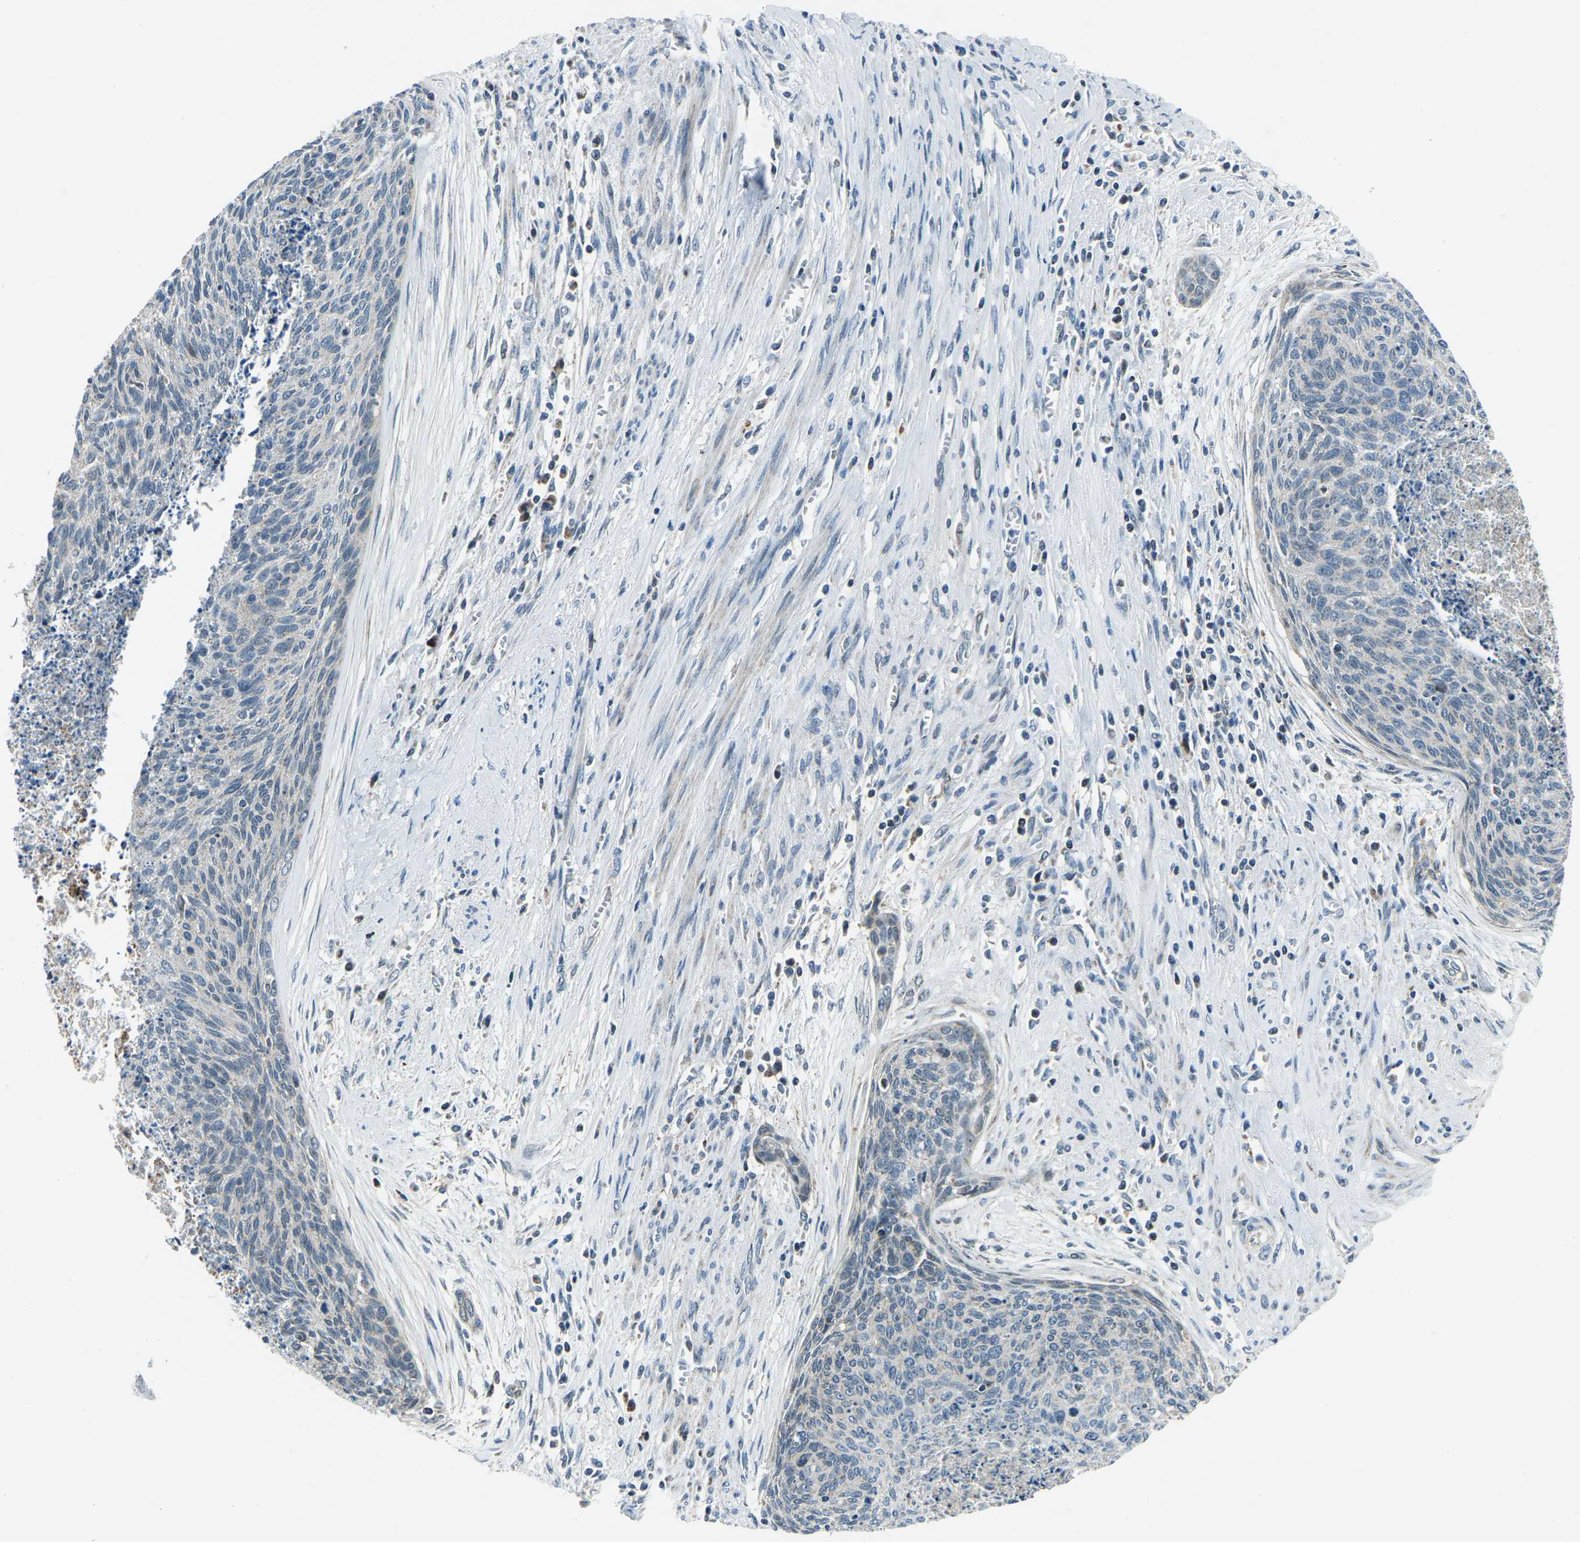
{"staining": {"intensity": "negative", "quantity": "none", "location": "none"}, "tissue": "cervical cancer", "cell_type": "Tumor cells", "image_type": "cancer", "snomed": [{"axis": "morphology", "description": "Squamous cell carcinoma, NOS"}, {"axis": "topography", "description": "Cervix"}], "caption": "IHC image of cervical cancer (squamous cell carcinoma) stained for a protein (brown), which reveals no staining in tumor cells.", "gene": "RBM33", "patient": {"sex": "female", "age": 55}}